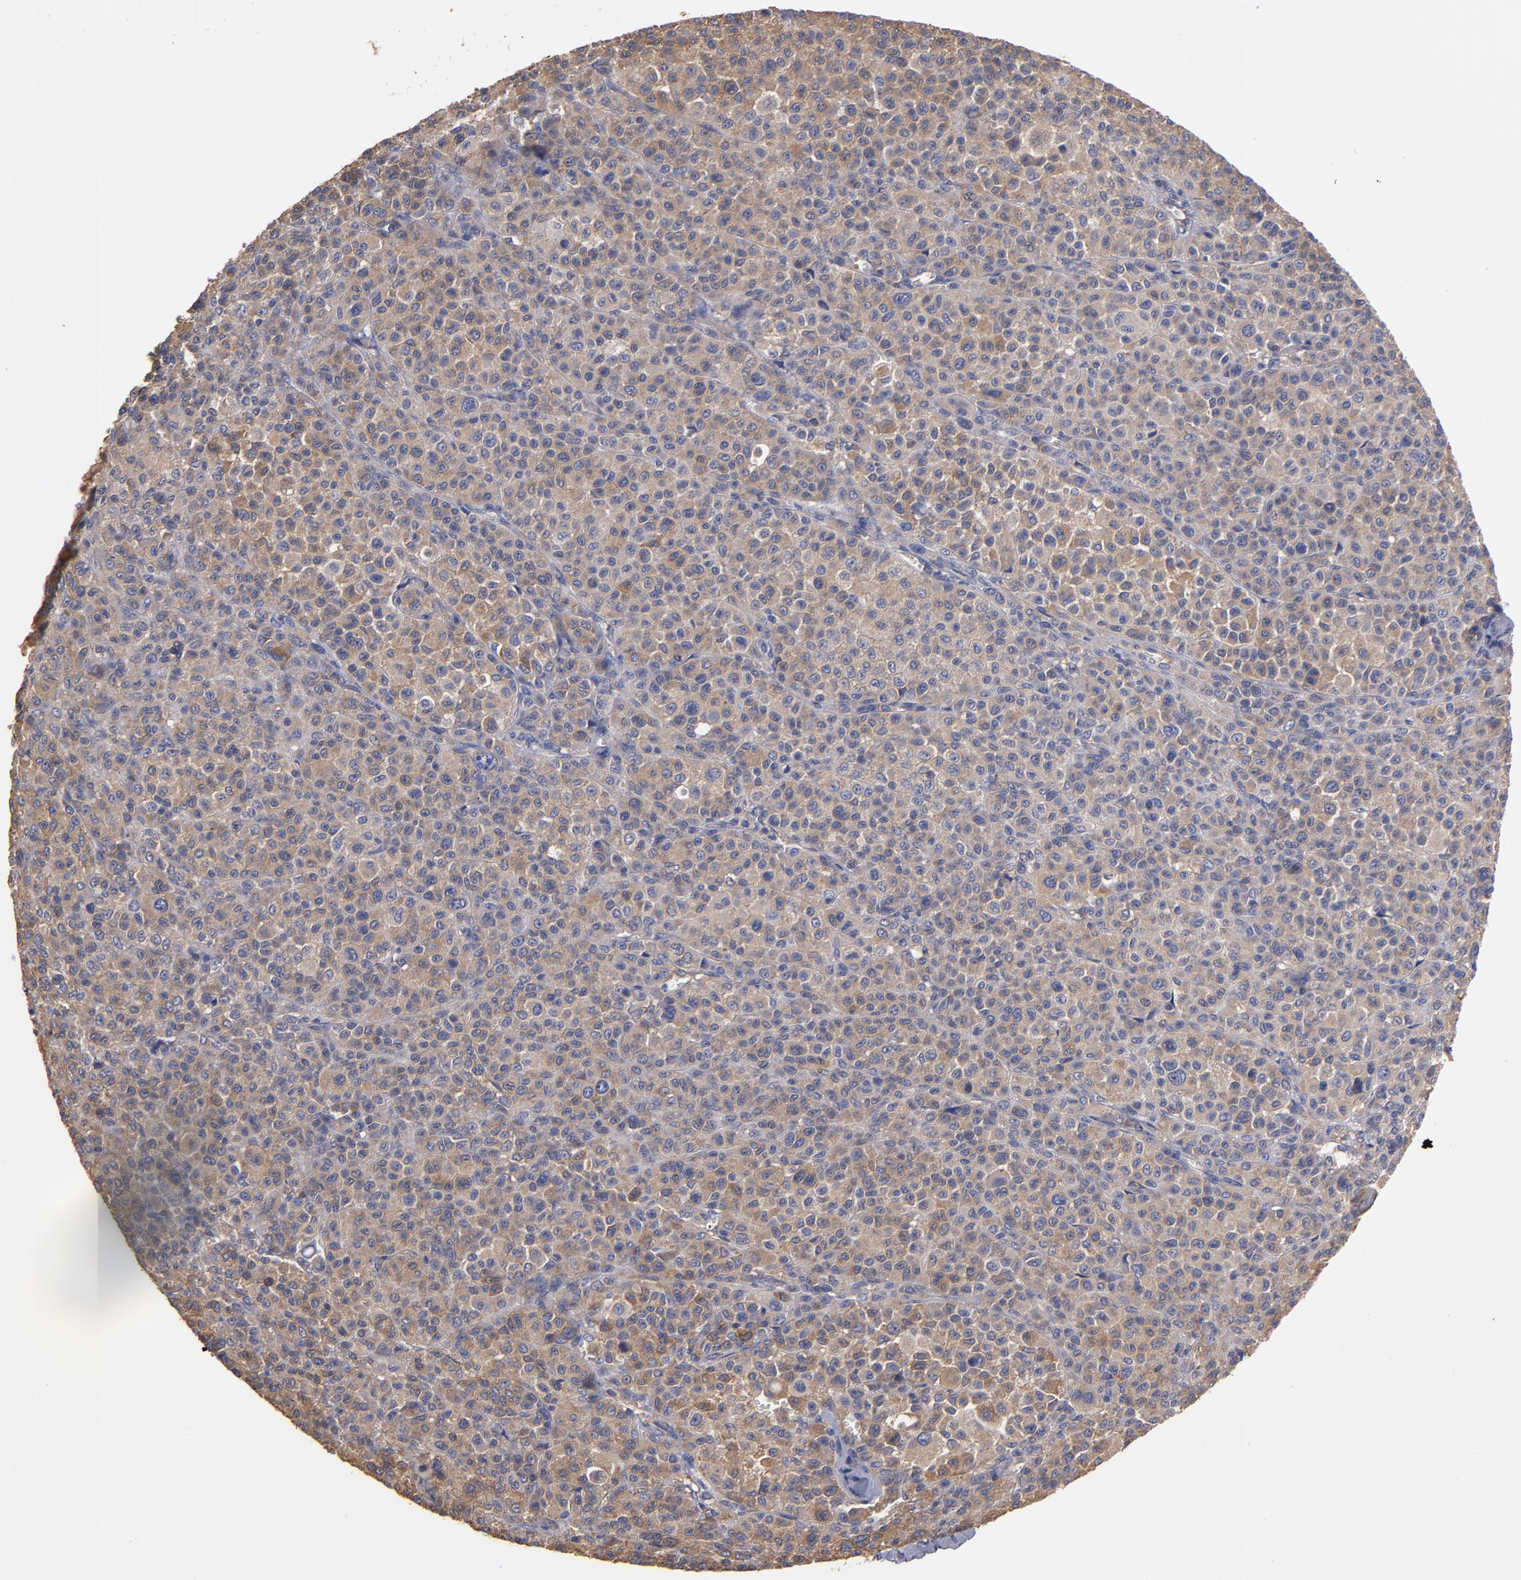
{"staining": {"intensity": "weak", "quantity": "25%-75%", "location": "cytoplasmic/membranous"}, "tissue": "melanoma", "cell_type": "Tumor cells", "image_type": "cancer", "snomed": [{"axis": "morphology", "description": "Malignant melanoma, Metastatic site"}, {"axis": "topography", "description": "Skin"}], "caption": "Weak cytoplasmic/membranous expression is identified in approximately 25%-75% of tumor cells in malignant melanoma (metastatic site).", "gene": "ESYT2", "patient": {"sex": "female", "age": 74}}